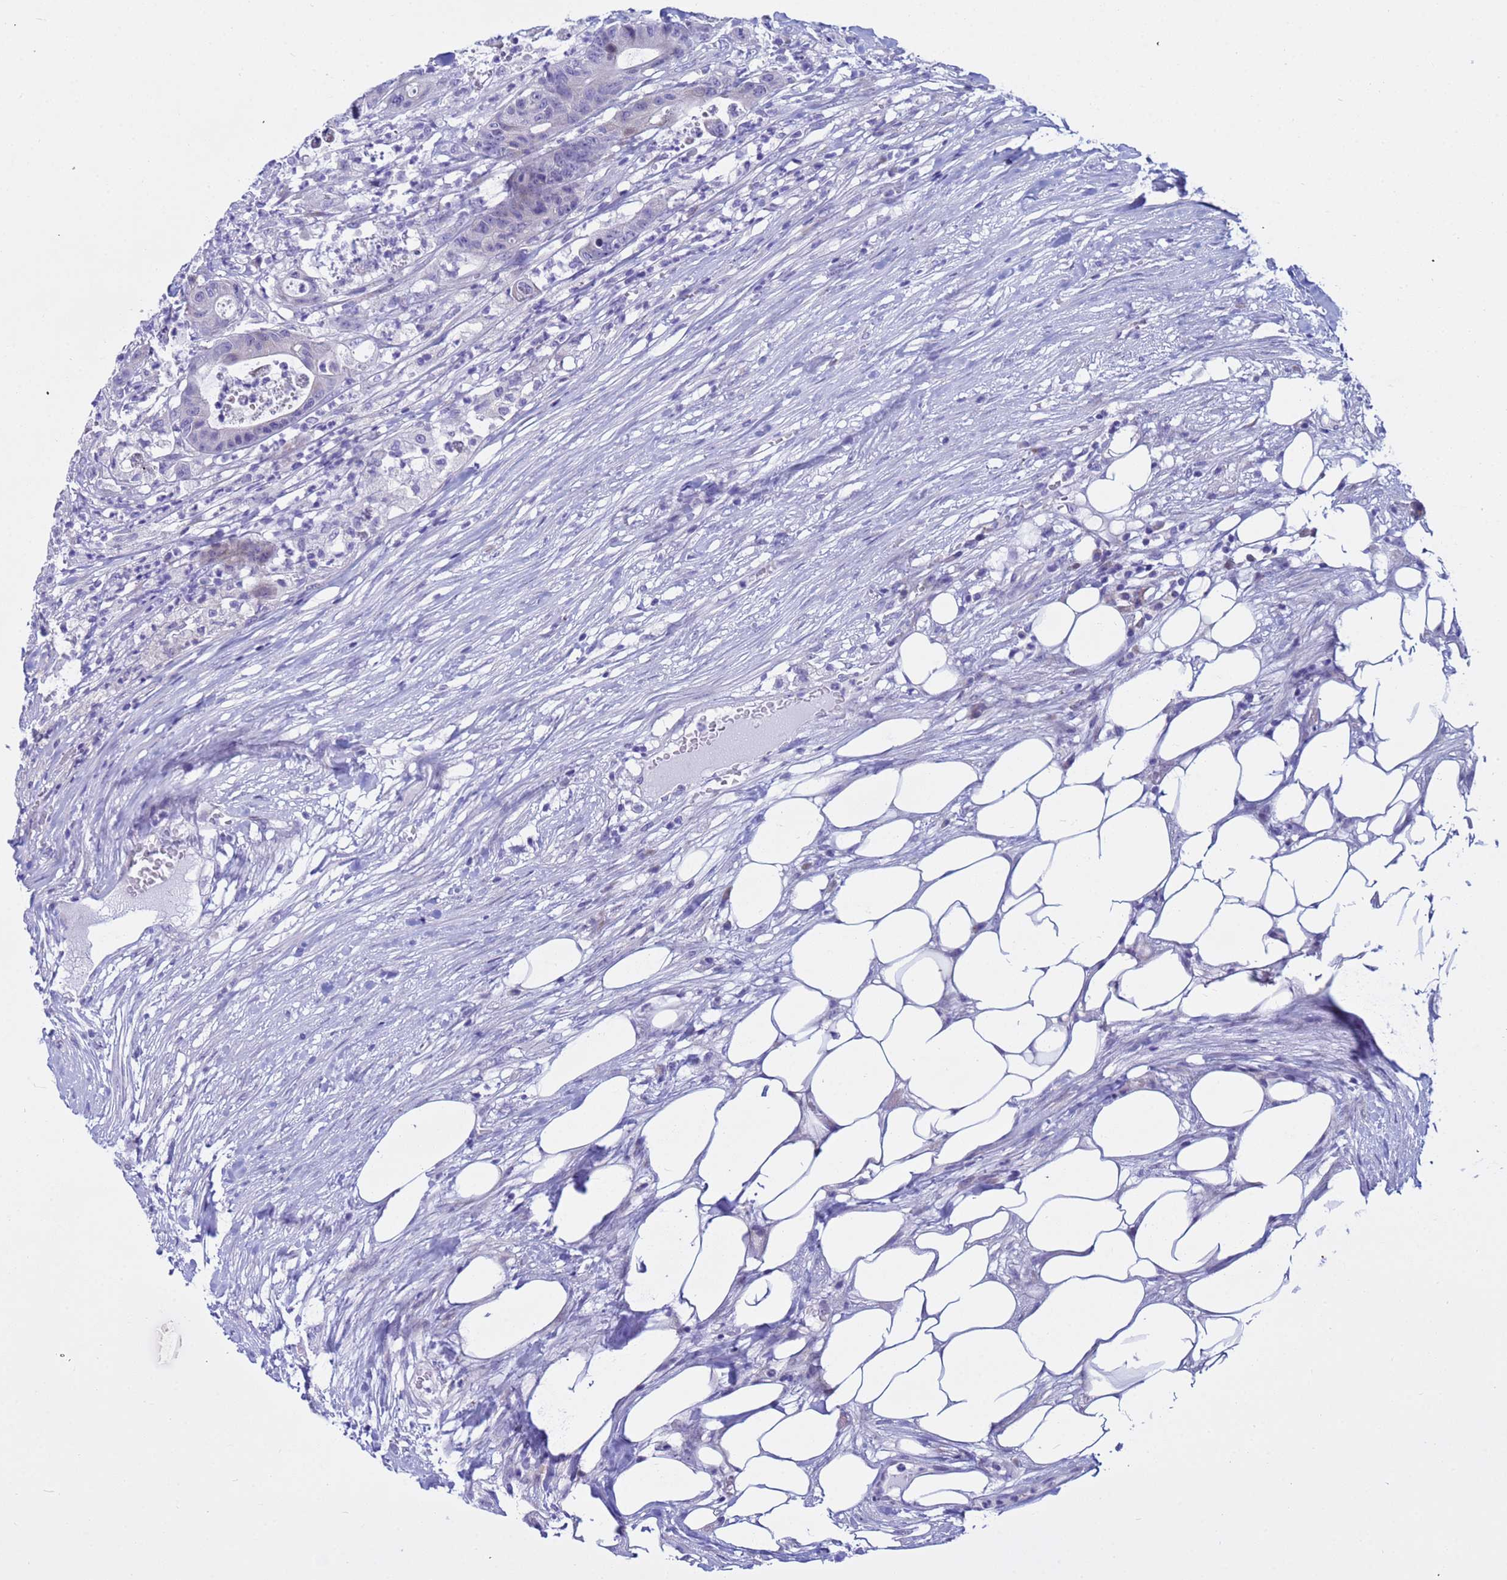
{"staining": {"intensity": "negative", "quantity": "none", "location": "none"}, "tissue": "colorectal cancer", "cell_type": "Tumor cells", "image_type": "cancer", "snomed": [{"axis": "morphology", "description": "Adenocarcinoma, NOS"}, {"axis": "topography", "description": "Colon"}], "caption": "This is a photomicrograph of IHC staining of adenocarcinoma (colorectal), which shows no expression in tumor cells. (IHC, brightfield microscopy, high magnification).", "gene": "IGSF11", "patient": {"sex": "female", "age": 84}}